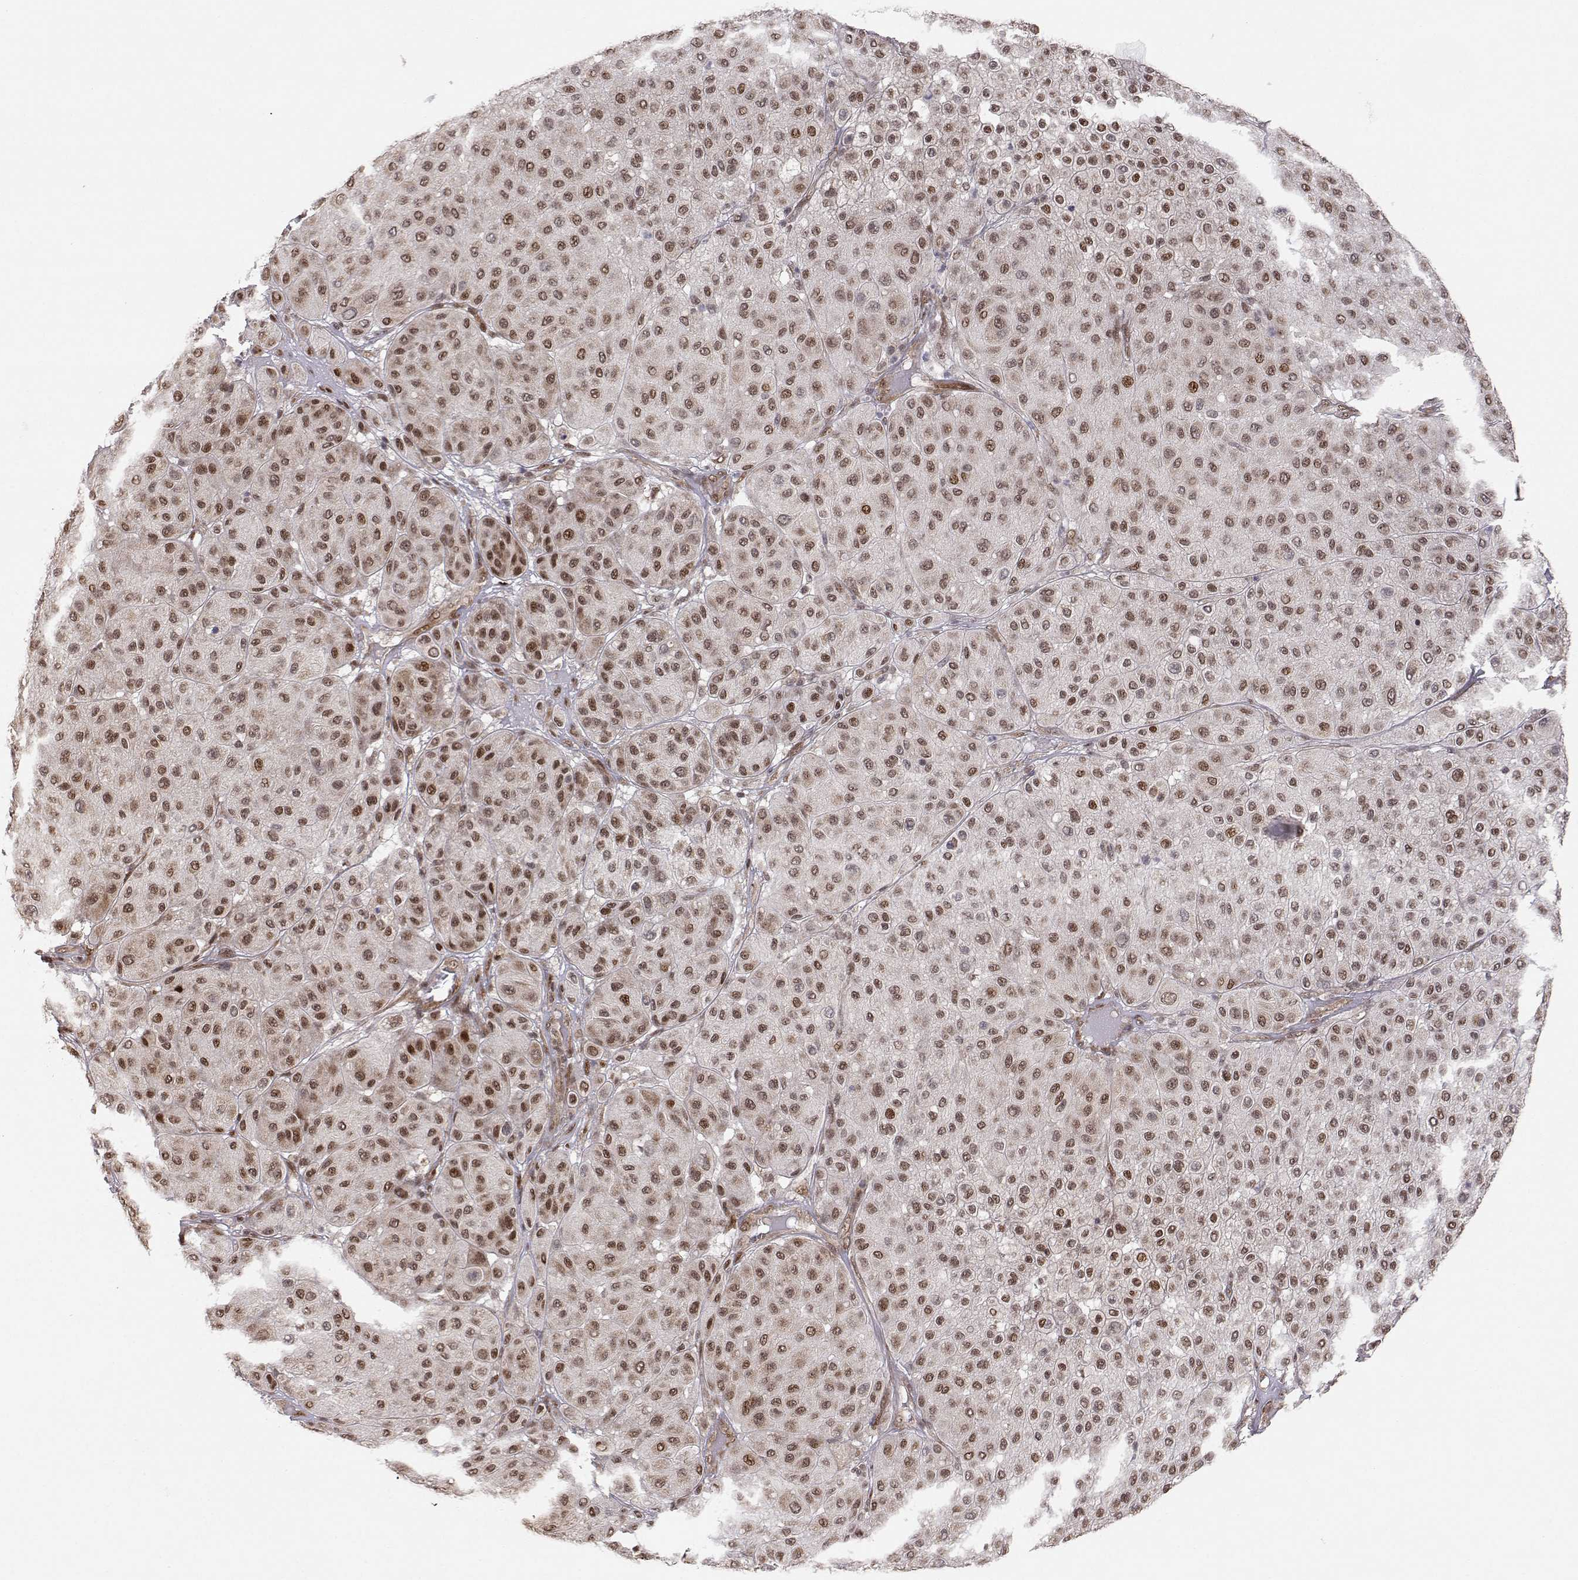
{"staining": {"intensity": "moderate", "quantity": "25%-75%", "location": "cytoplasmic/membranous,nuclear"}, "tissue": "melanoma", "cell_type": "Tumor cells", "image_type": "cancer", "snomed": [{"axis": "morphology", "description": "Malignant melanoma, Metastatic site"}, {"axis": "topography", "description": "Smooth muscle"}], "caption": "Protein expression analysis of human malignant melanoma (metastatic site) reveals moderate cytoplasmic/membranous and nuclear positivity in approximately 25%-75% of tumor cells.", "gene": "BRCA1", "patient": {"sex": "male", "age": 41}}